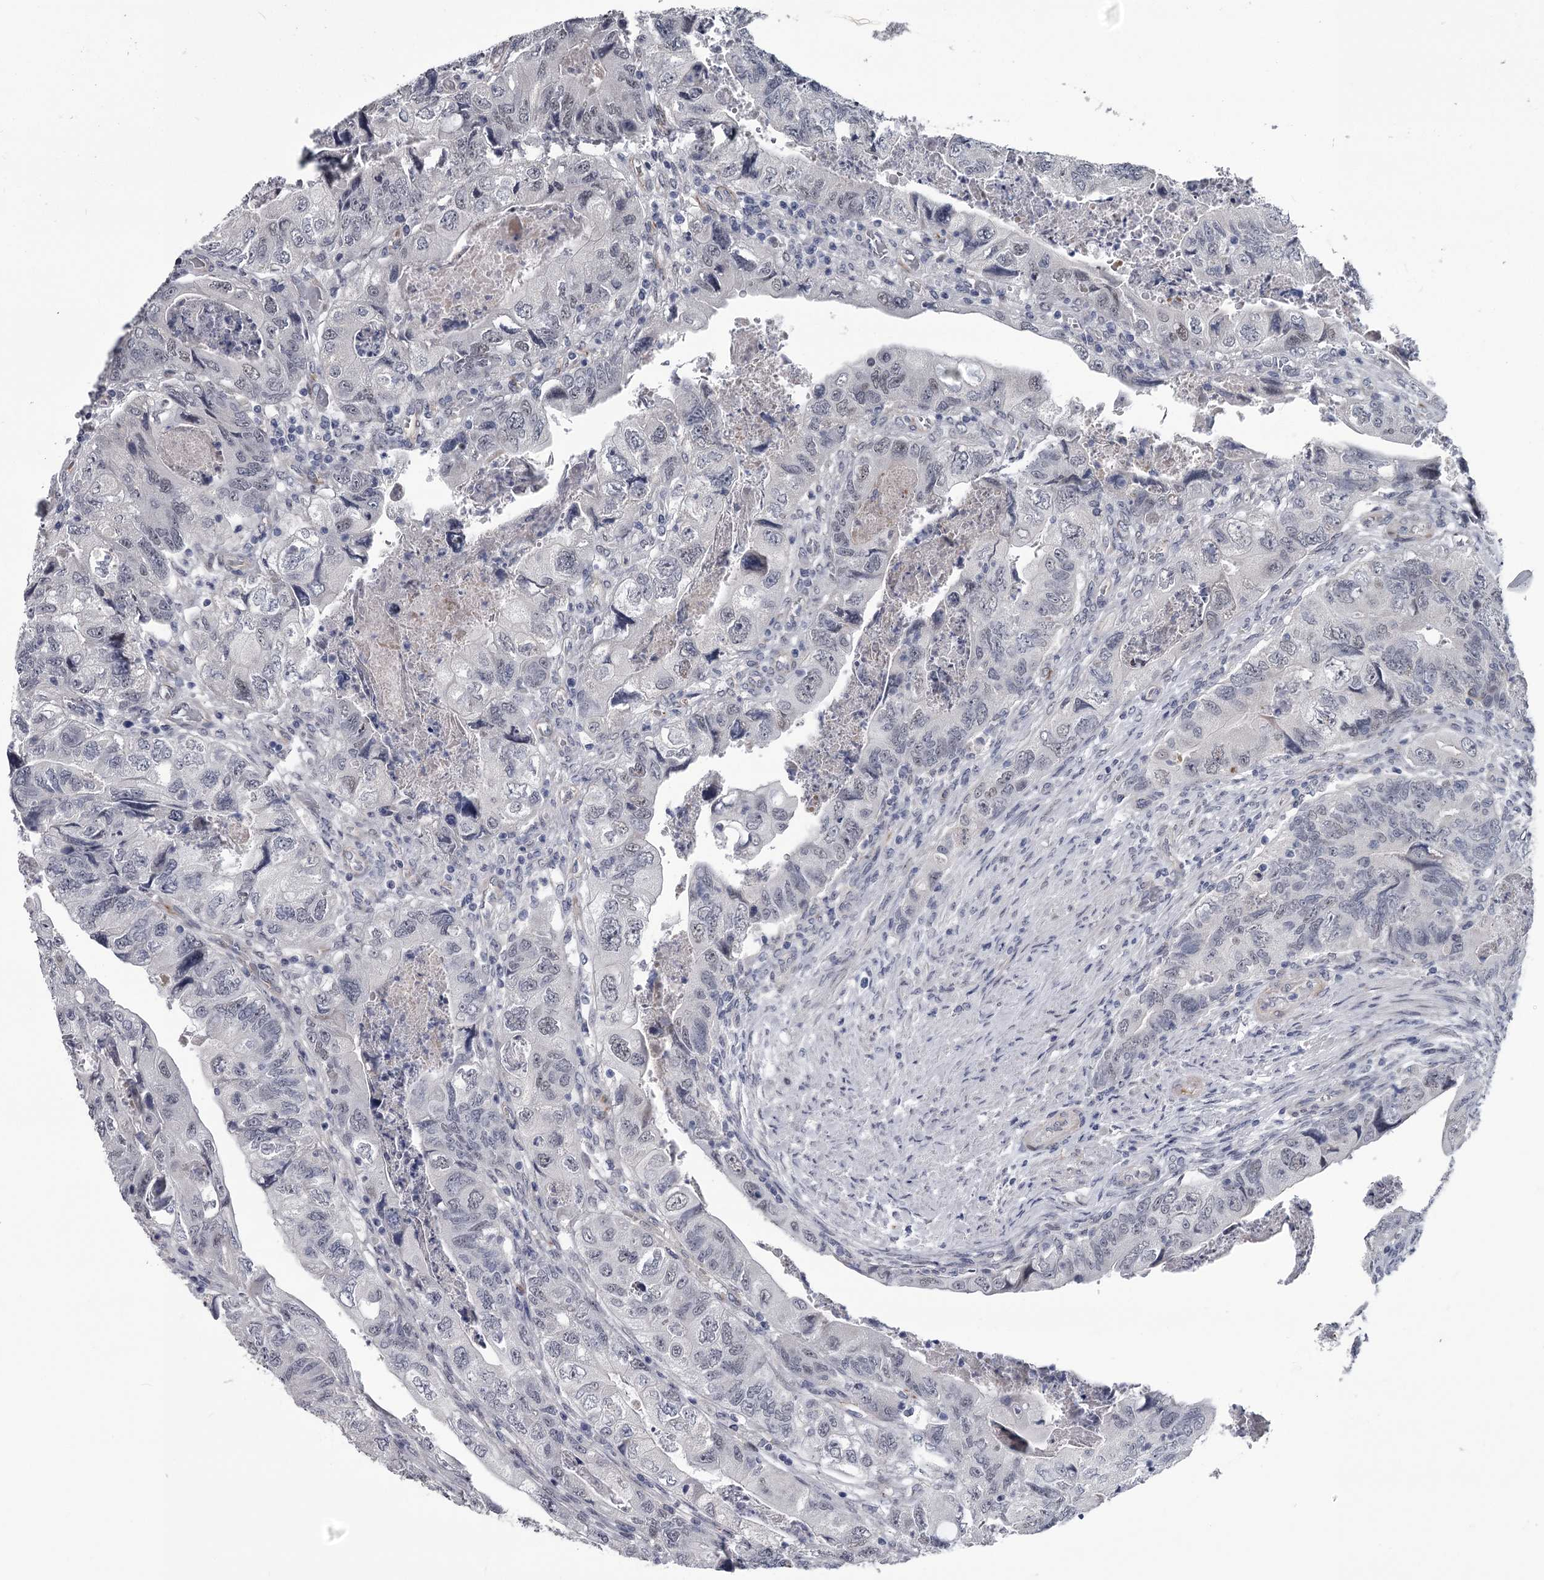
{"staining": {"intensity": "negative", "quantity": "none", "location": "none"}, "tissue": "colorectal cancer", "cell_type": "Tumor cells", "image_type": "cancer", "snomed": [{"axis": "morphology", "description": "Adenocarcinoma, NOS"}, {"axis": "topography", "description": "Rectum"}], "caption": "Protein analysis of colorectal adenocarcinoma exhibits no significant expression in tumor cells.", "gene": "PRPF40B", "patient": {"sex": "male", "age": 63}}